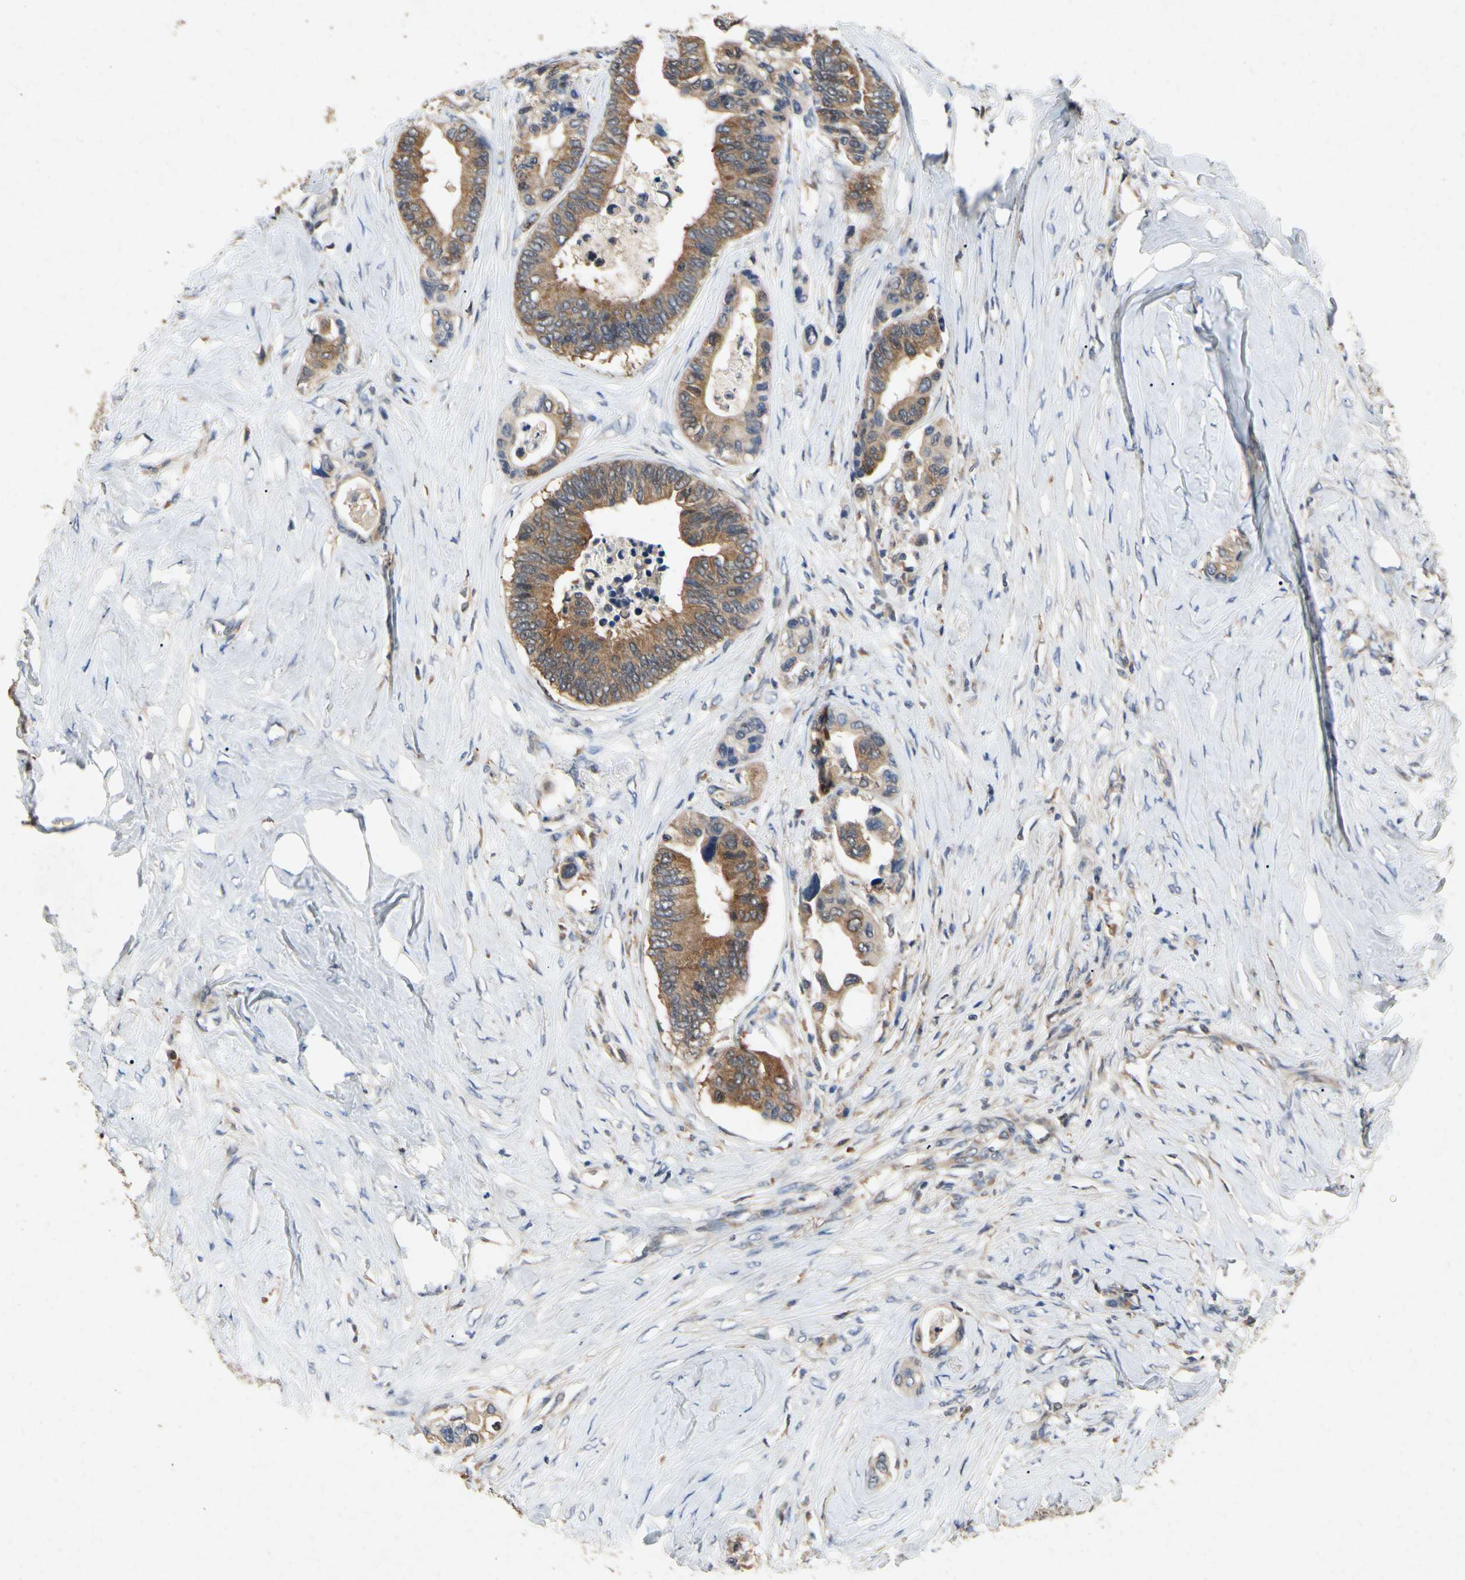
{"staining": {"intensity": "moderate", "quantity": ">75%", "location": "cytoplasmic/membranous"}, "tissue": "colorectal cancer", "cell_type": "Tumor cells", "image_type": "cancer", "snomed": [{"axis": "morphology", "description": "Normal tissue, NOS"}, {"axis": "morphology", "description": "Adenocarcinoma, NOS"}, {"axis": "topography", "description": "Colon"}], "caption": "Tumor cells reveal medium levels of moderate cytoplasmic/membranous staining in about >75% of cells in human colorectal cancer (adenocarcinoma).", "gene": "RPS6KA1", "patient": {"sex": "male", "age": 82}}